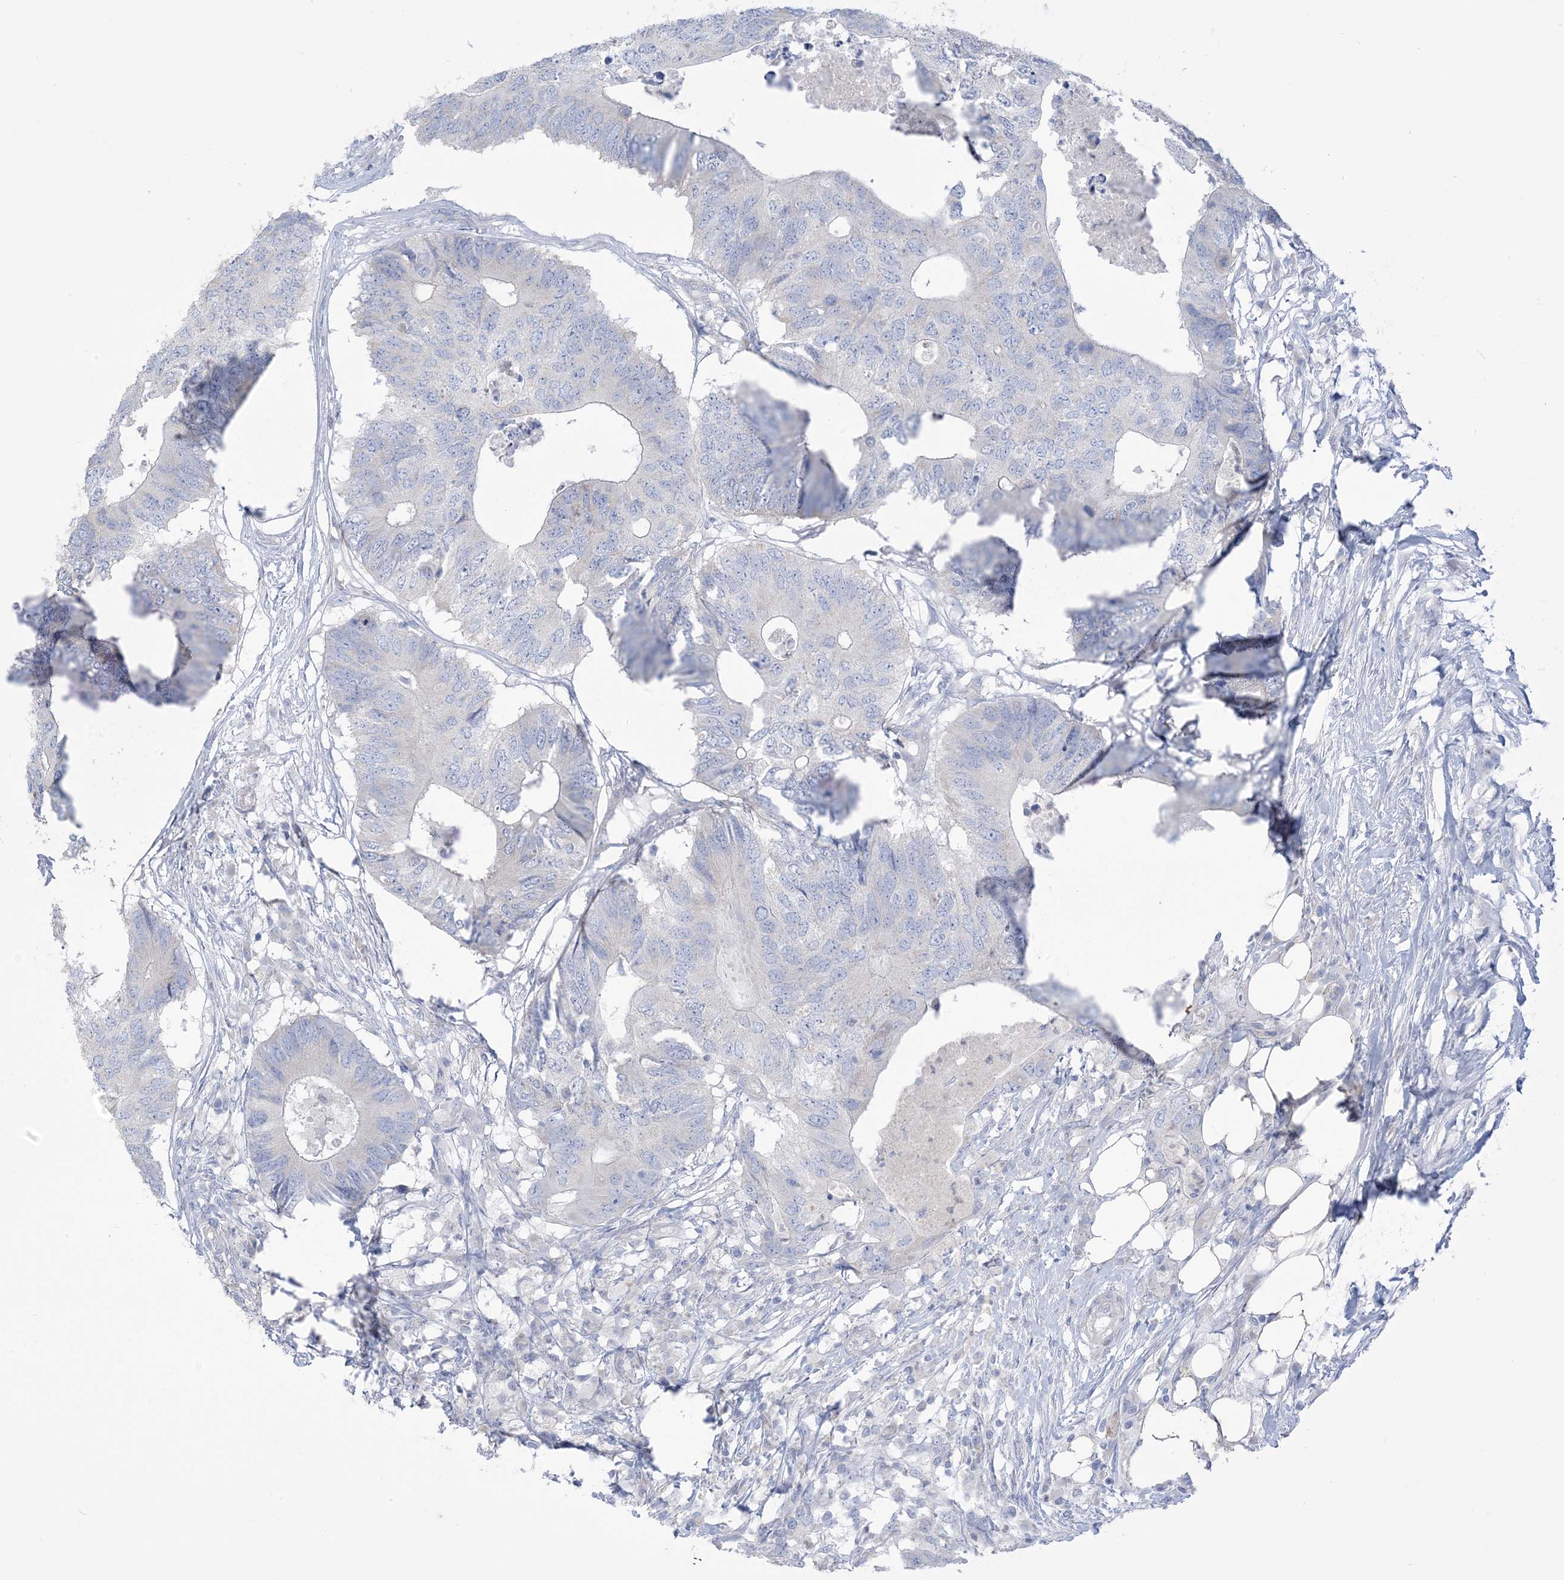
{"staining": {"intensity": "negative", "quantity": "none", "location": "none"}, "tissue": "colorectal cancer", "cell_type": "Tumor cells", "image_type": "cancer", "snomed": [{"axis": "morphology", "description": "Adenocarcinoma, NOS"}, {"axis": "topography", "description": "Colon"}], "caption": "This is an immunohistochemistry (IHC) micrograph of adenocarcinoma (colorectal). There is no positivity in tumor cells.", "gene": "MTHFD2L", "patient": {"sex": "male", "age": 71}}